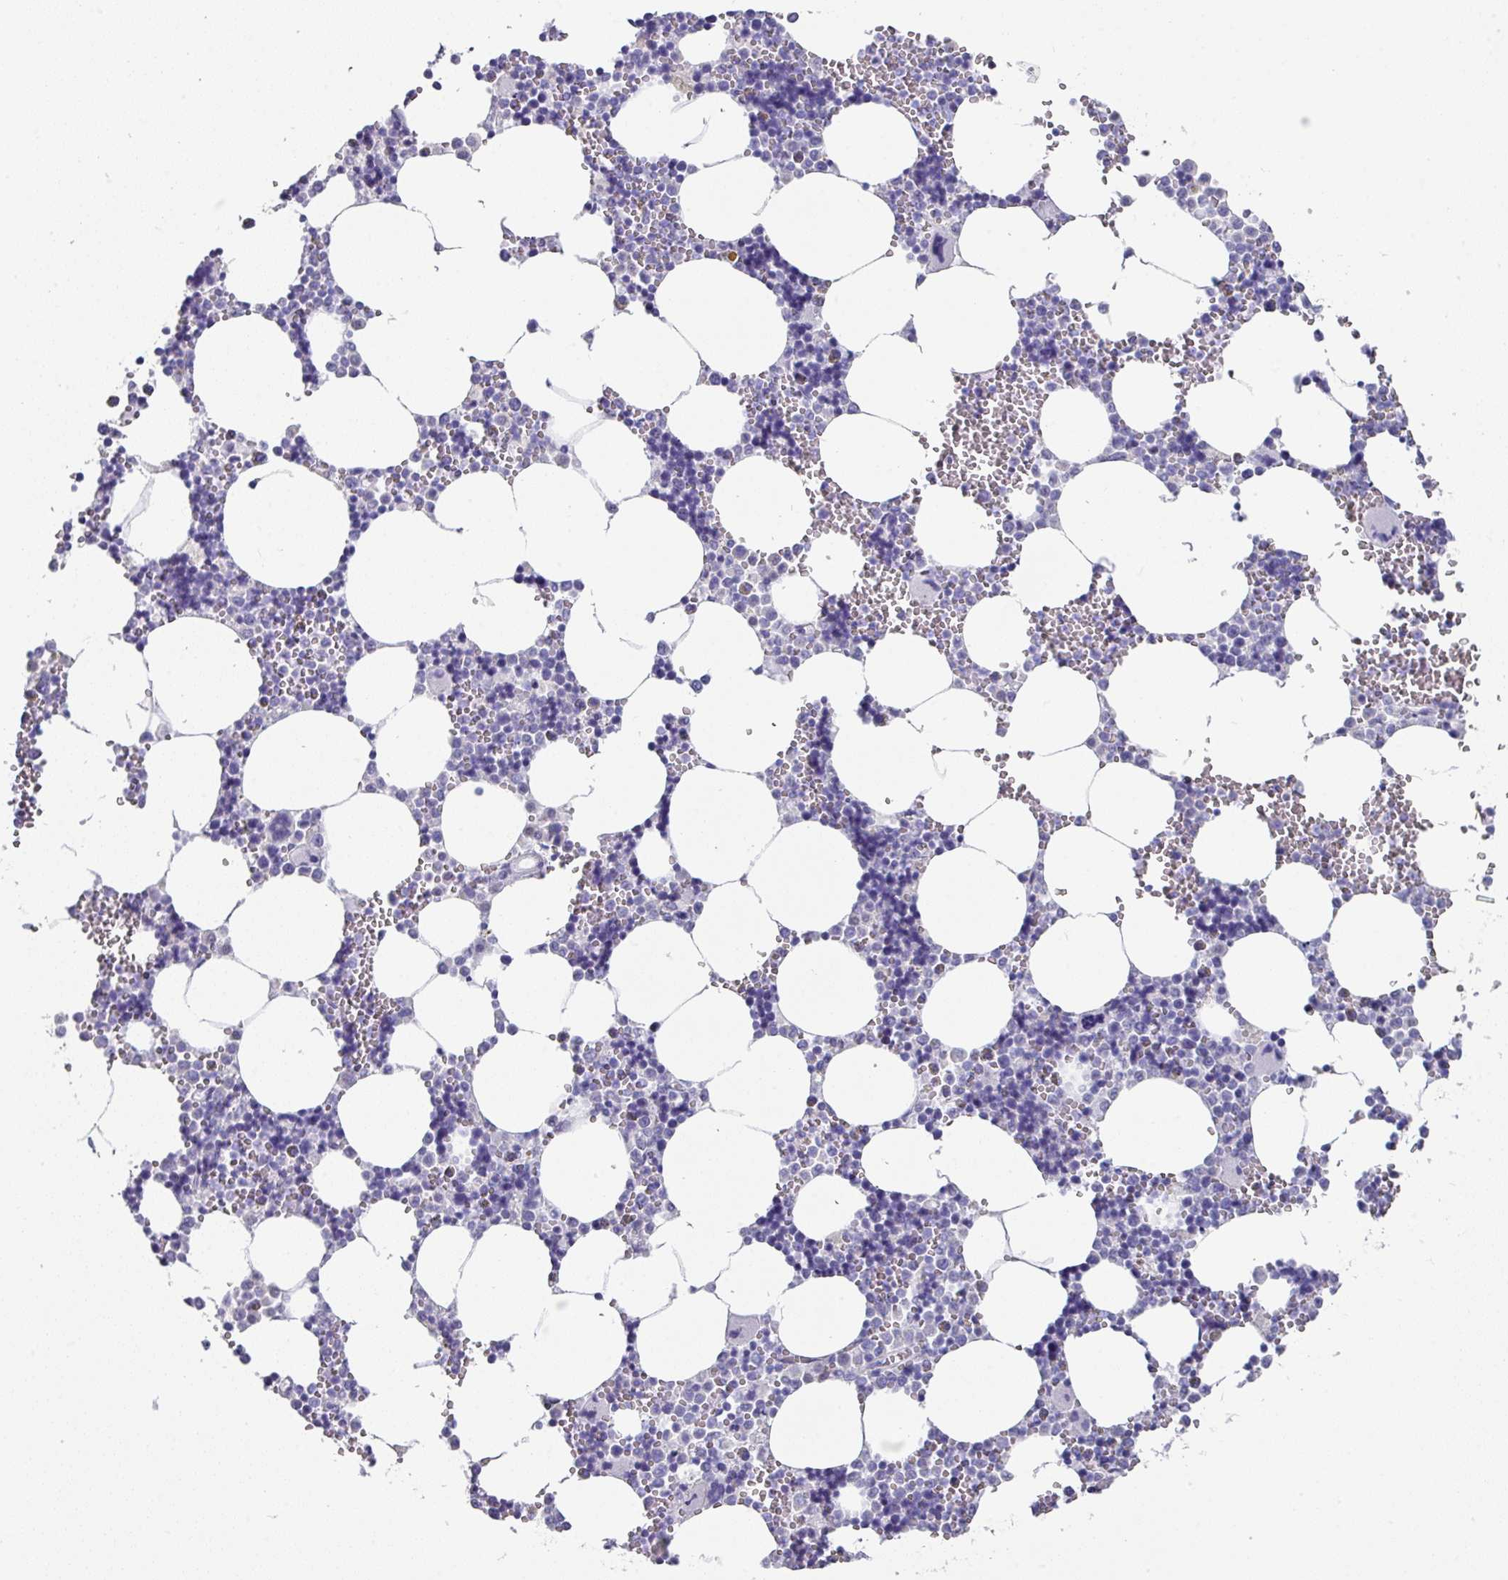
{"staining": {"intensity": "negative", "quantity": "none", "location": "none"}, "tissue": "bone marrow", "cell_type": "Hematopoietic cells", "image_type": "normal", "snomed": [{"axis": "morphology", "description": "Normal tissue, NOS"}, {"axis": "topography", "description": "Bone marrow"}], "caption": "Protein analysis of benign bone marrow exhibits no significant staining in hematopoietic cells. The staining is performed using DAB (3,3'-diaminobenzidine) brown chromogen with nuclei counter-stained in using hematoxylin.", "gene": "PEX10", "patient": {"sex": "male", "age": 54}}